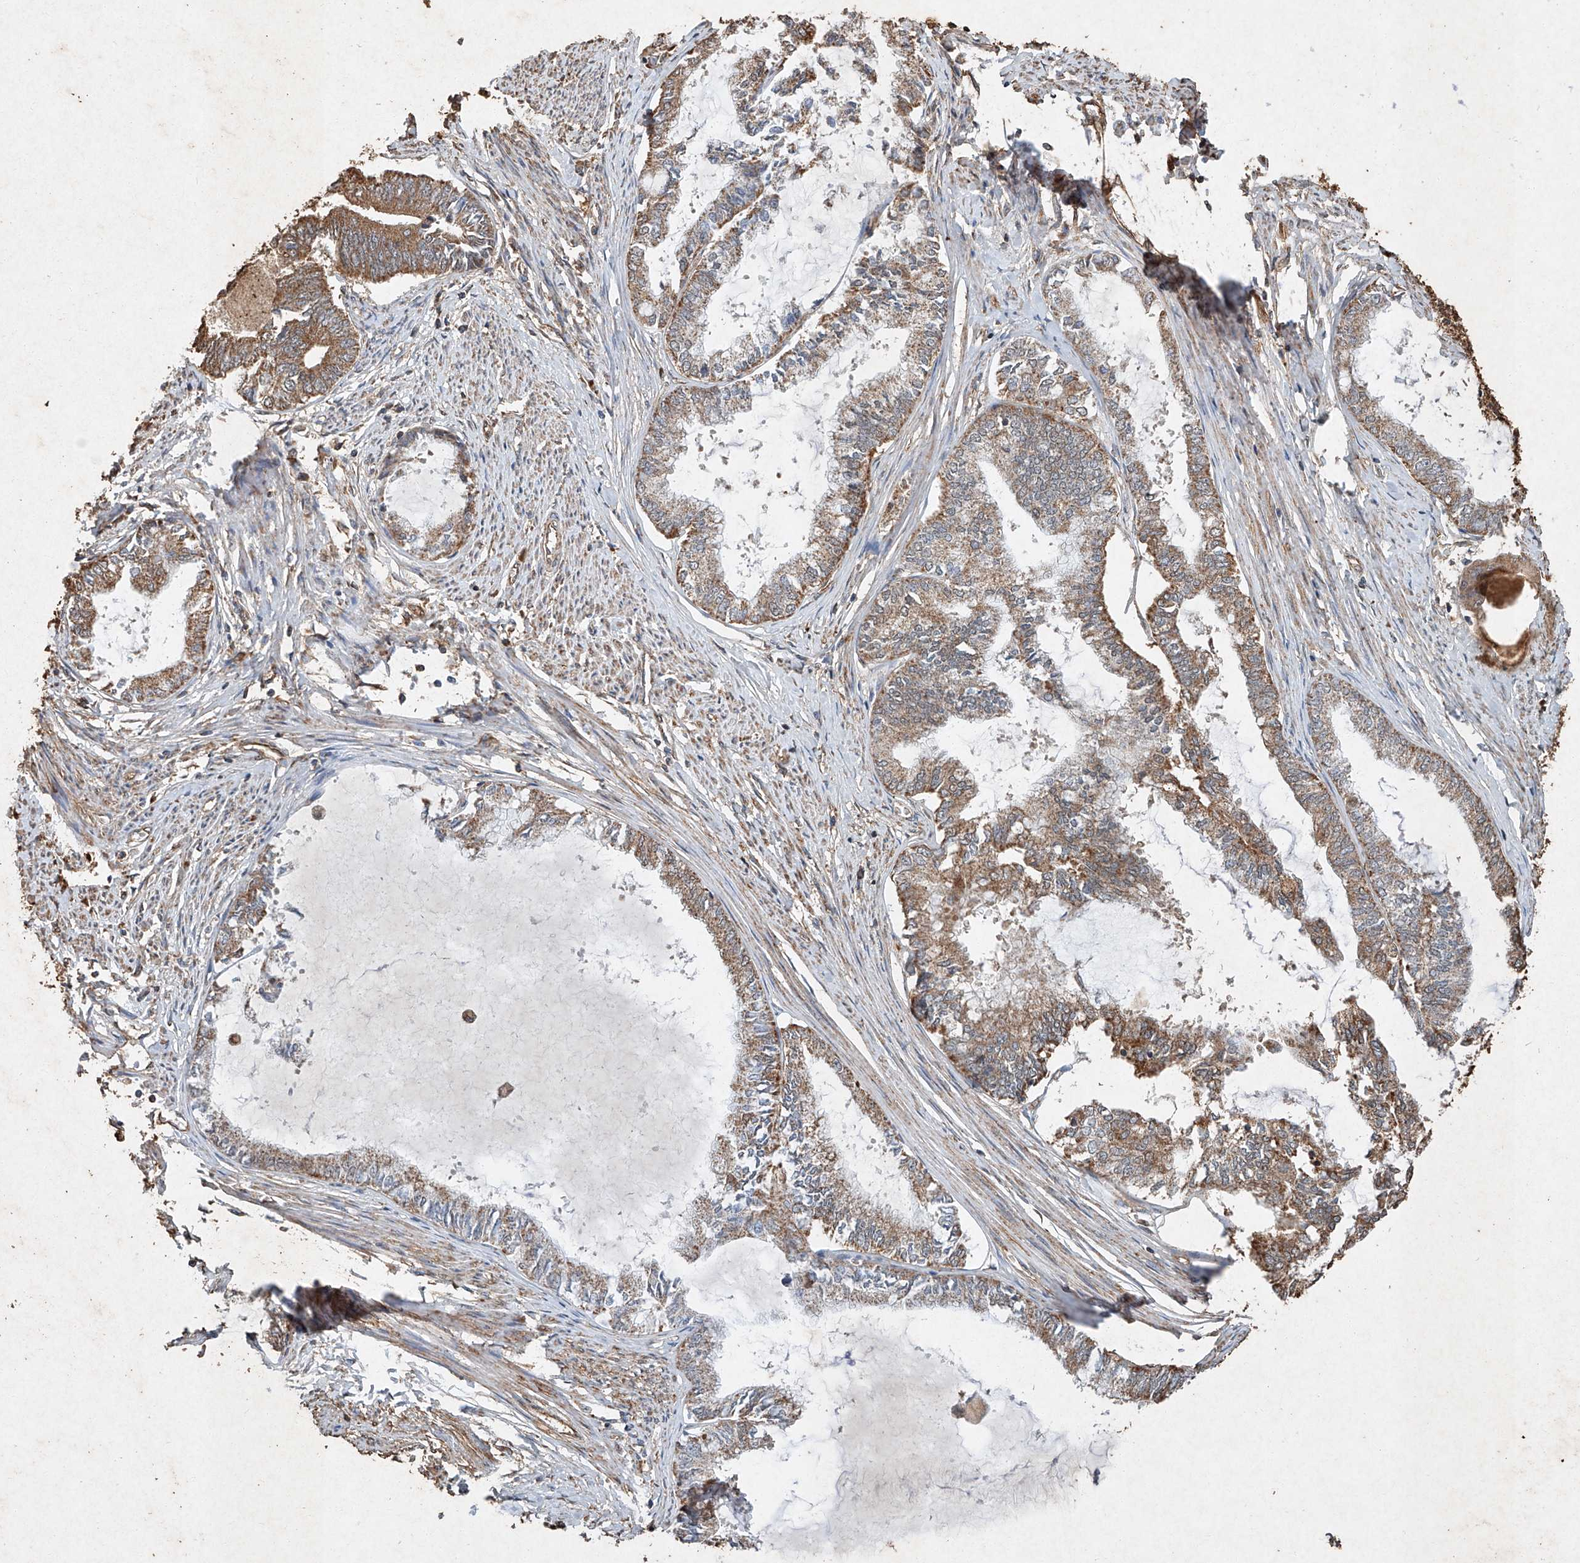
{"staining": {"intensity": "moderate", "quantity": ">75%", "location": "cytoplasmic/membranous"}, "tissue": "endometrial cancer", "cell_type": "Tumor cells", "image_type": "cancer", "snomed": [{"axis": "morphology", "description": "Adenocarcinoma, NOS"}, {"axis": "topography", "description": "Endometrium"}], "caption": "A medium amount of moderate cytoplasmic/membranous expression is present in approximately >75% of tumor cells in adenocarcinoma (endometrial) tissue.", "gene": "STK3", "patient": {"sex": "female", "age": 86}}